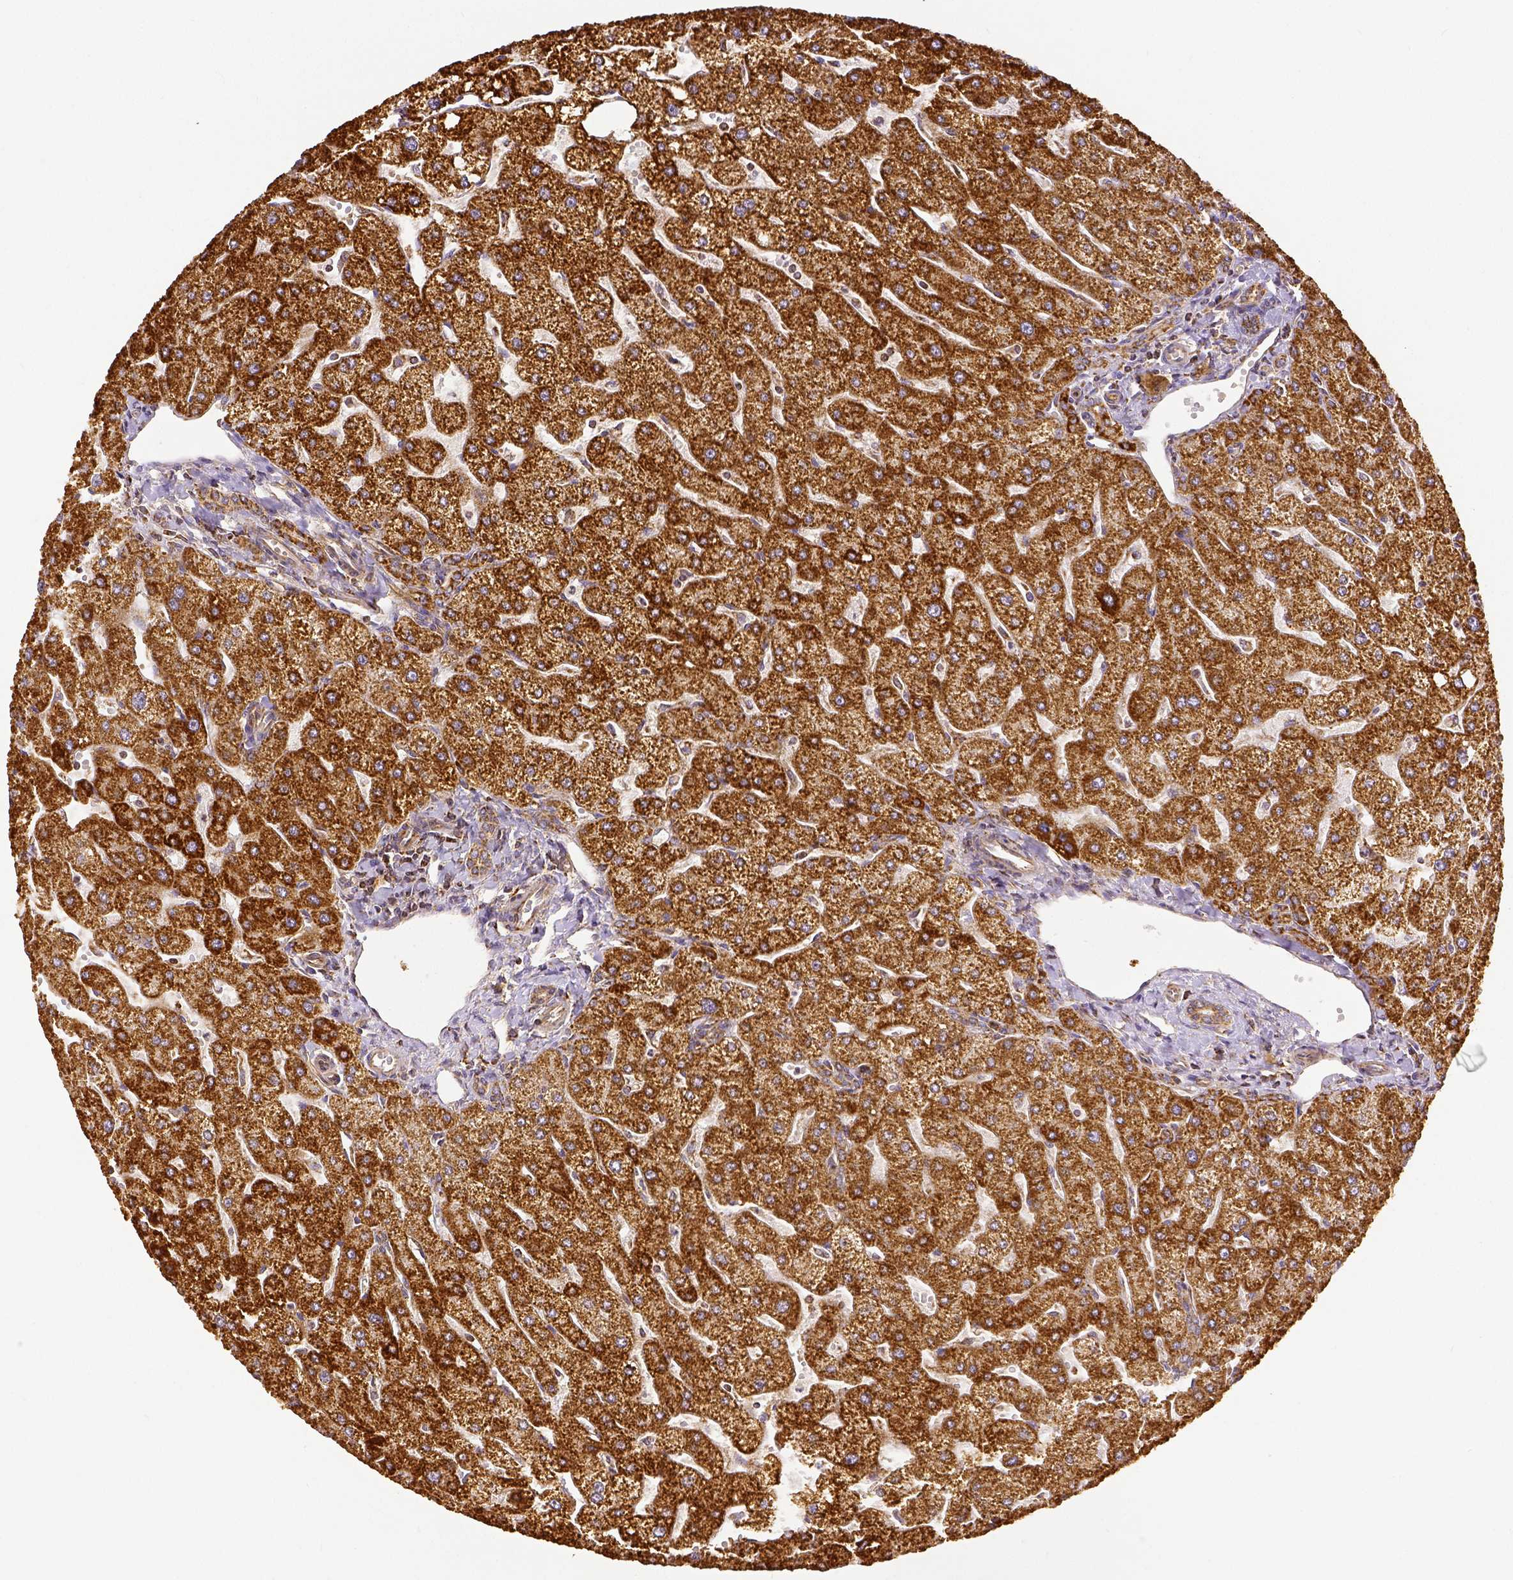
{"staining": {"intensity": "moderate", "quantity": ">75%", "location": "cytoplasmic/membranous"}, "tissue": "liver", "cell_type": "Cholangiocytes", "image_type": "normal", "snomed": [{"axis": "morphology", "description": "Normal tissue, NOS"}, {"axis": "topography", "description": "Liver"}], "caption": "Immunohistochemical staining of benign human liver reveals moderate cytoplasmic/membranous protein expression in approximately >75% of cholangiocytes.", "gene": "SDHB", "patient": {"sex": "male", "age": 67}}